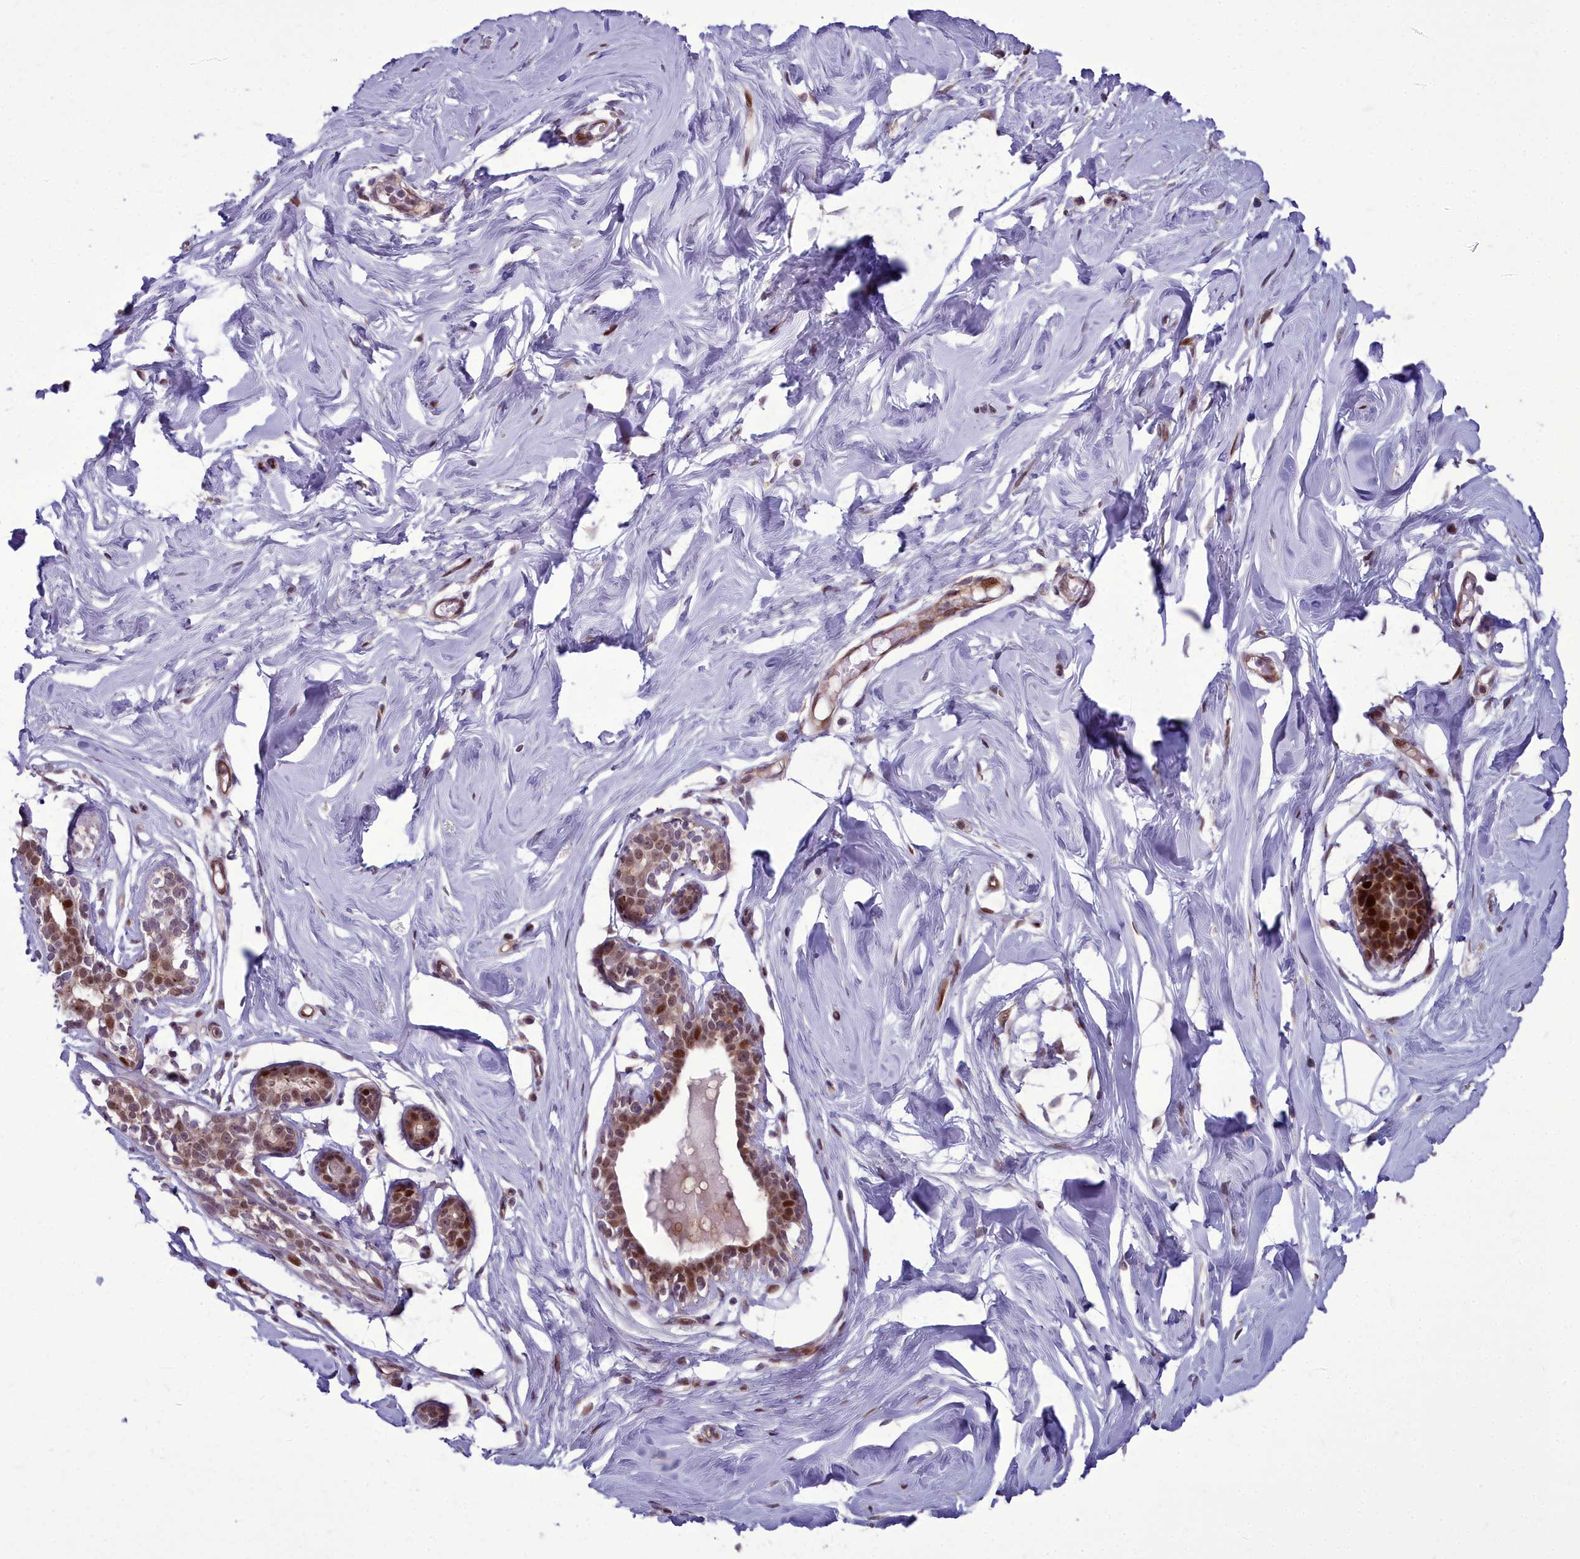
{"staining": {"intensity": "negative", "quantity": "none", "location": "none"}, "tissue": "breast", "cell_type": "Adipocytes", "image_type": "normal", "snomed": [{"axis": "morphology", "description": "Normal tissue, NOS"}, {"axis": "morphology", "description": "Adenoma, NOS"}, {"axis": "topography", "description": "Breast"}], "caption": "Immunohistochemistry image of unremarkable breast stained for a protein (brown), which shows no expression in adipocytes. (DAB (3,3'-diaminobenzidine) immunohistochemistry (IHC), high magnification).", "gene": "AP1M1", "patient": {"sex": "female", "age": 23}}